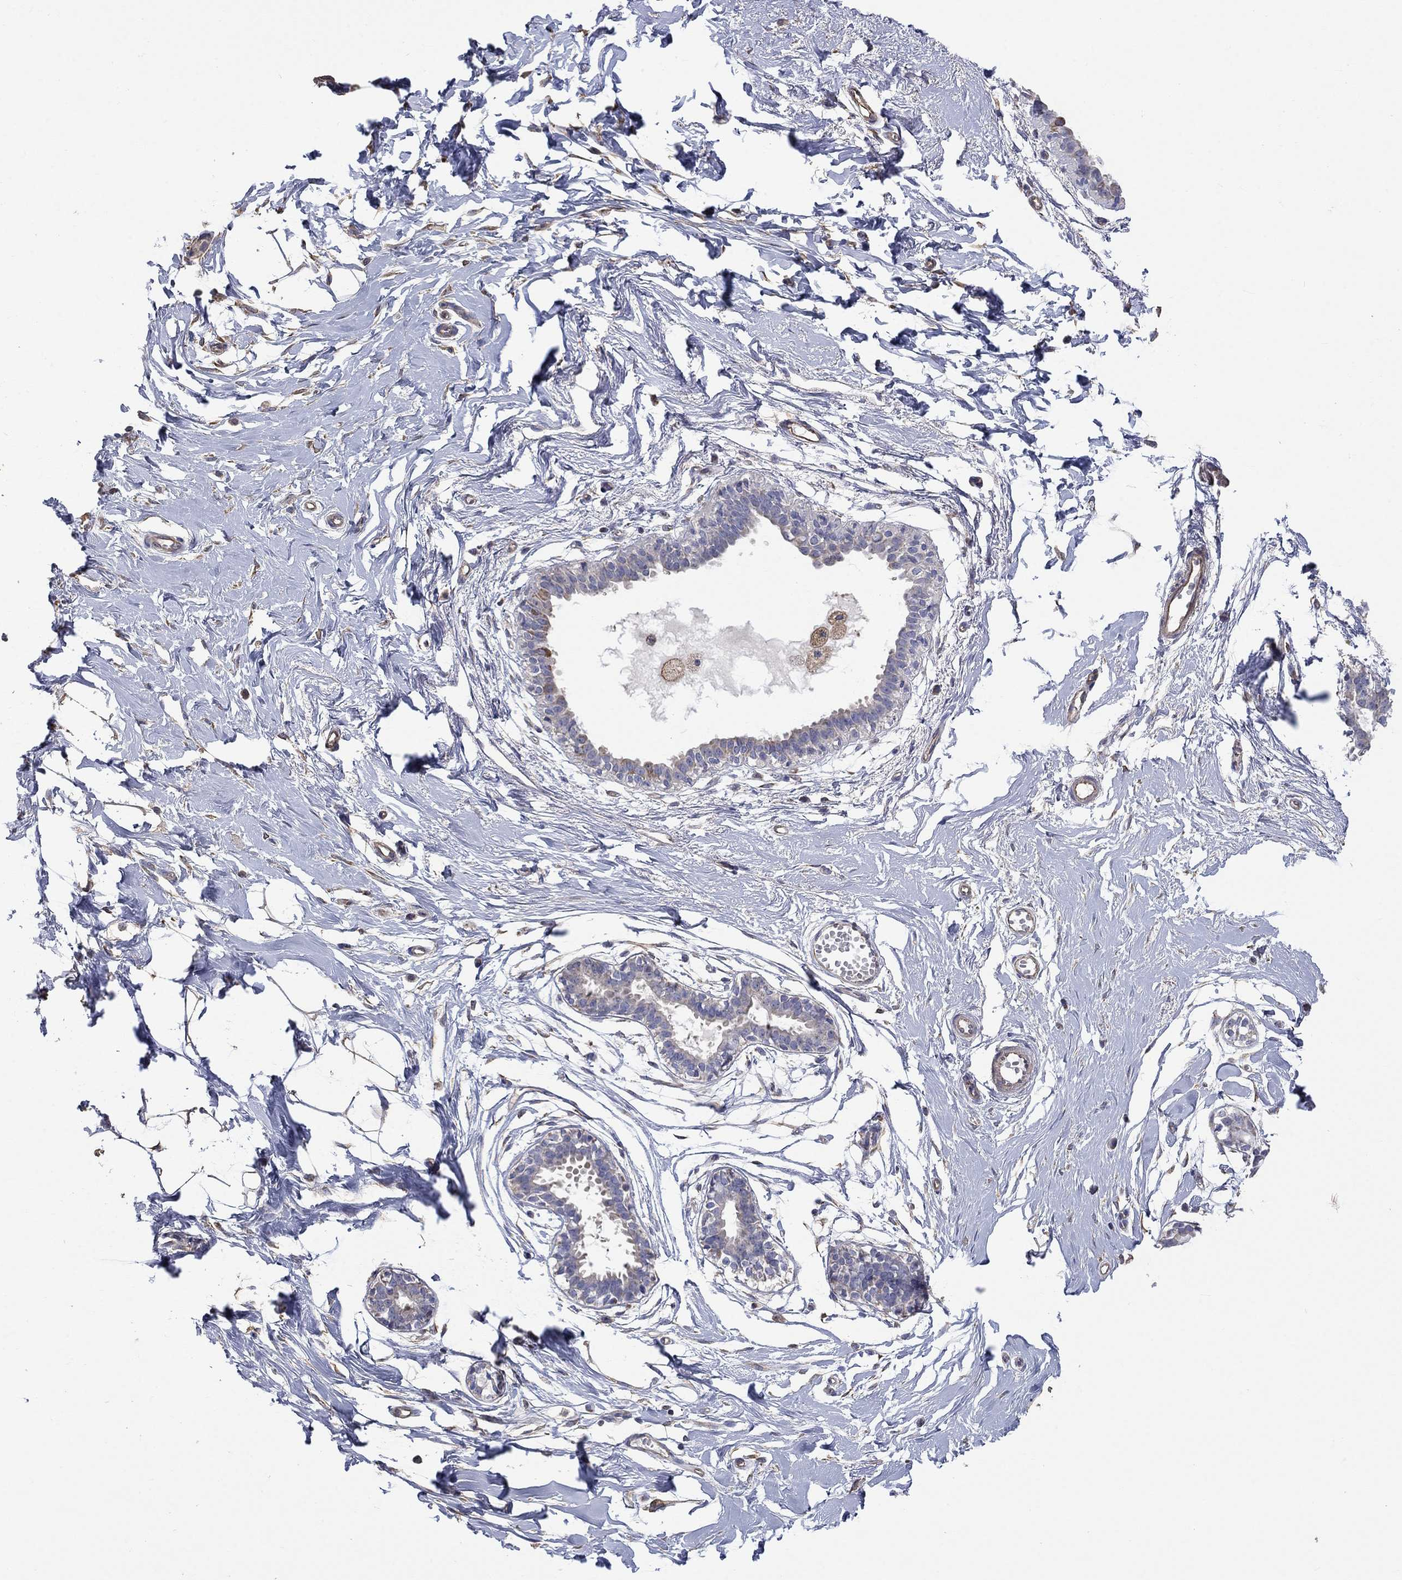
{"staining": {"intensity": "weak", "quantity": ">75%", "location": "cytoplasmic/membranous"}, "tissue": "breast", "cell_type": "Adipocytes", "image_type": "normal", "snomed": [{"axis": "morphology", "description": "Normal tissue, NOS"}, {"axis": "topography", "description": "Breast"}], "caption": "DAB (3,3'-diaminobenzidine) immunohistochemical staining of benign human breast displays weak cytoplasmic/membranous protein expression in approximately >75% of adipocytes. (DAB (3,3'-diaminobenzidine) = brown stain, brightfield microscopy at high magnification).", "gene": "CAMKK2", "patient": {"sex": "female", "age": 49}}